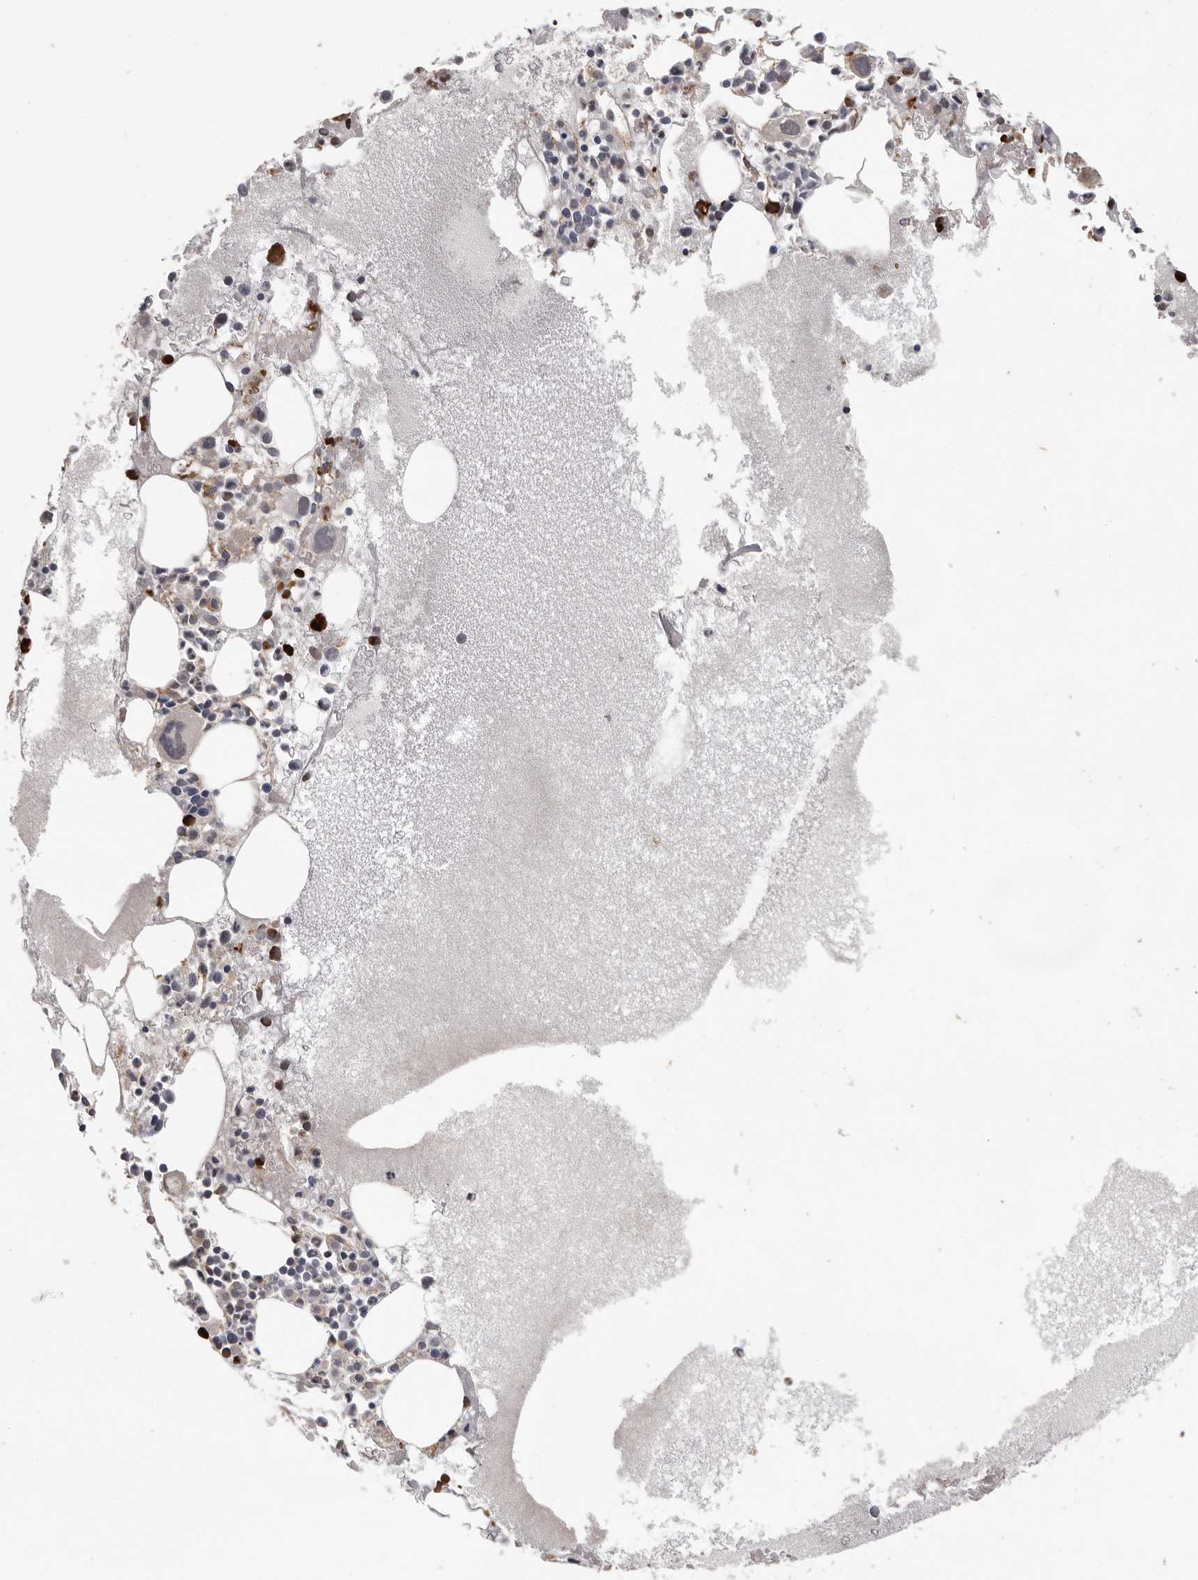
{"staining": {"intensity": "moderate", "quantity": "<25%", "location": "cytoplasmic/membranous"}, "tissue": "bone marrow", "cell_type": "Hematopoietic cells", "image_type": "normal", "snomed": [{"axis": "morphology", "description": "Normal tissue, NOS"}, {"axis": "topography", "description": "Bone marrow"}], "caption": "Approximately <25% of hematopoietic cells in unremarkable bone marrow reveal moderate cytoplasmic/membranous protein positivity as visualized by brown immunohistochemical staining.", "gene": "MTF1", "patient": {"sex": "female", "age": 52}}